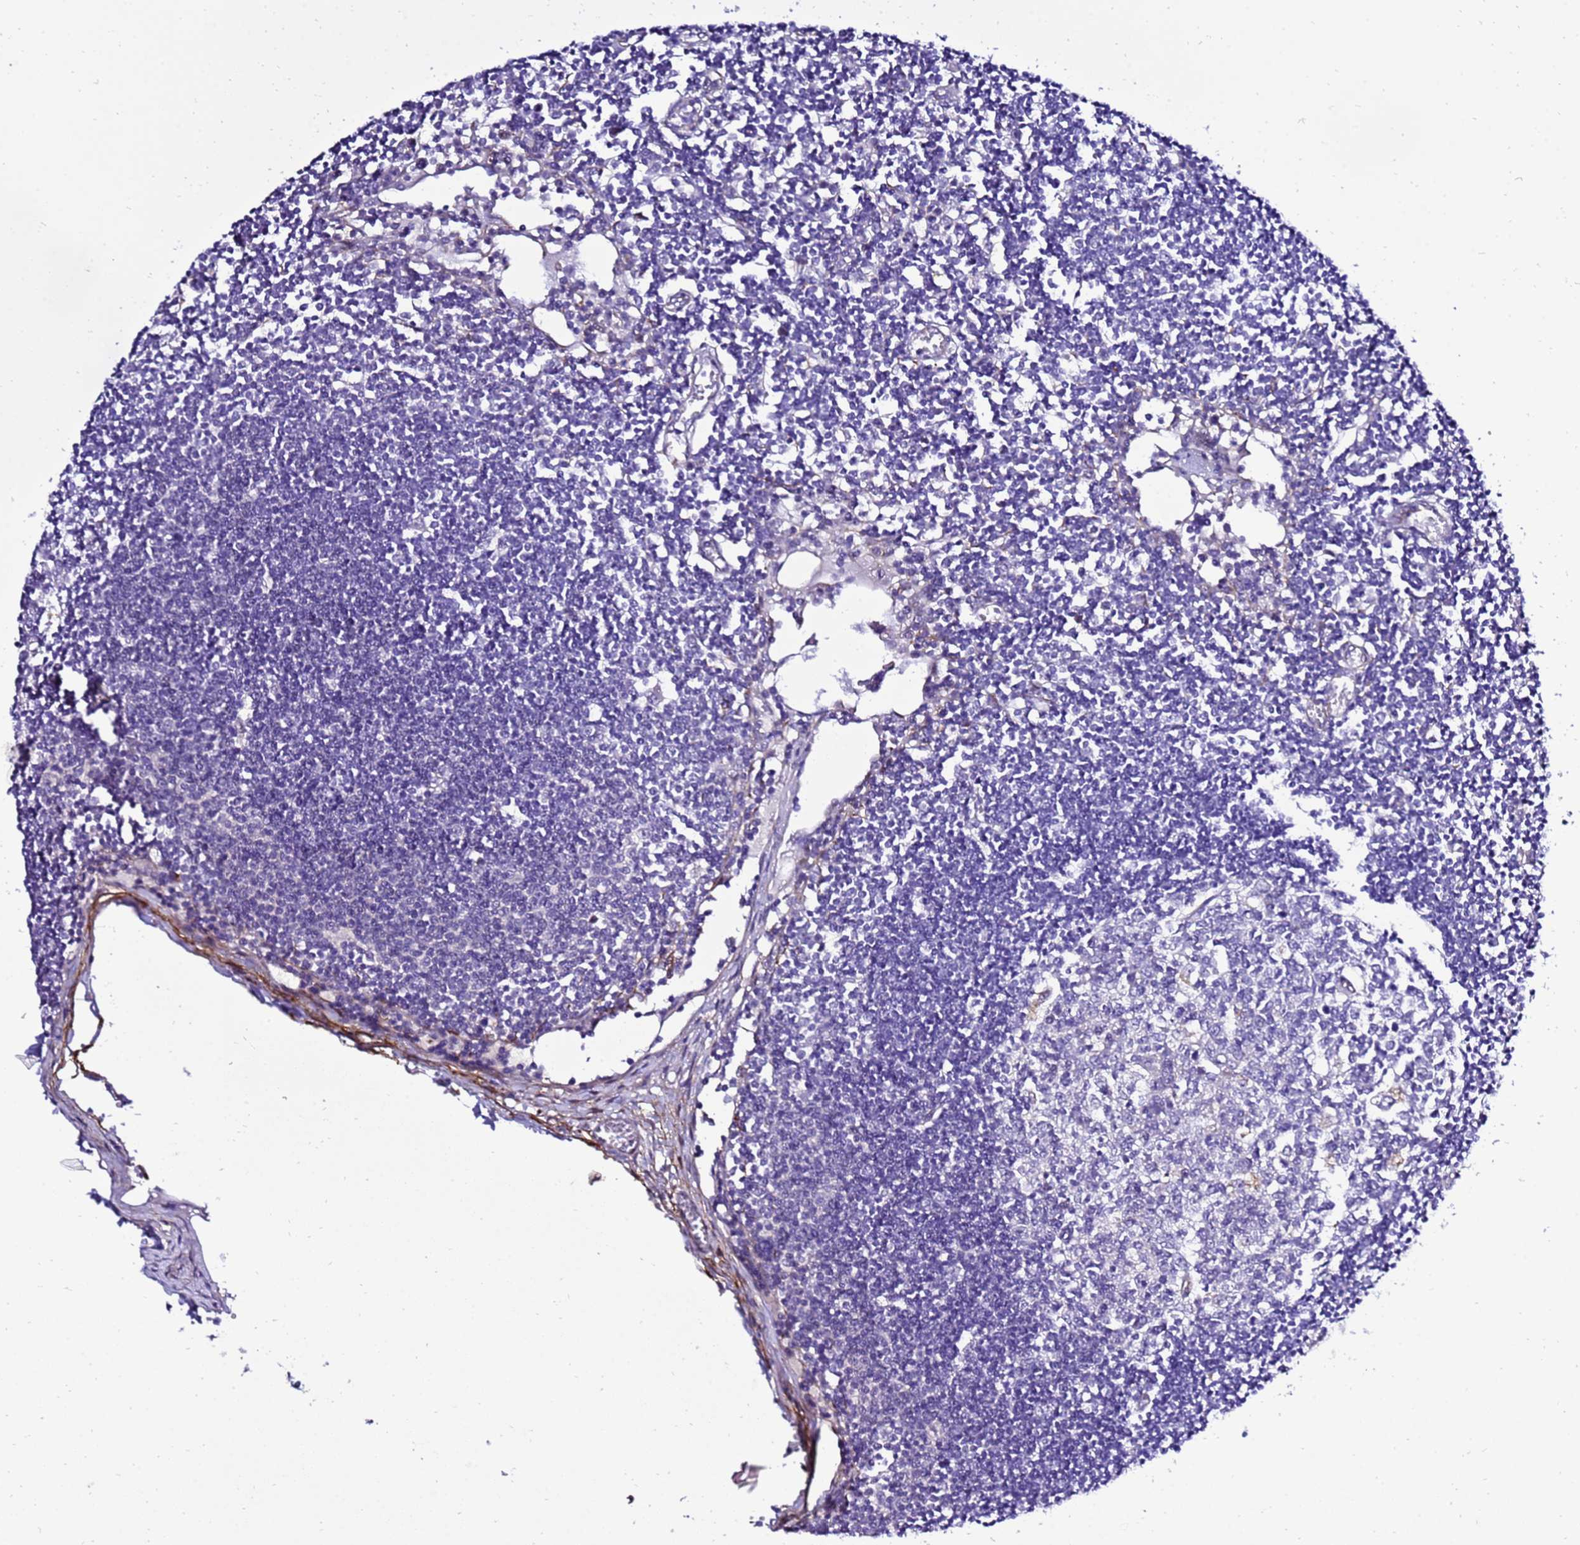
{"staining": {"intensity": "negative", "quantity": "none", "location": "none"}, "tissue": "lymph node", "cell_type": "Germinal center cells", "image_type": "normal", "snomed": [{"axis": "morphology", "description": "Normal tissue, NOS"}, {"axis": "topography", "description": "Lymph node"}], "caption": "Immunohistochemical staining of normal human lymph node exhibits no significant positivity in germinal center cells.", "gene": "GZF1", "patient": {"sex": "female", "age": 11}}